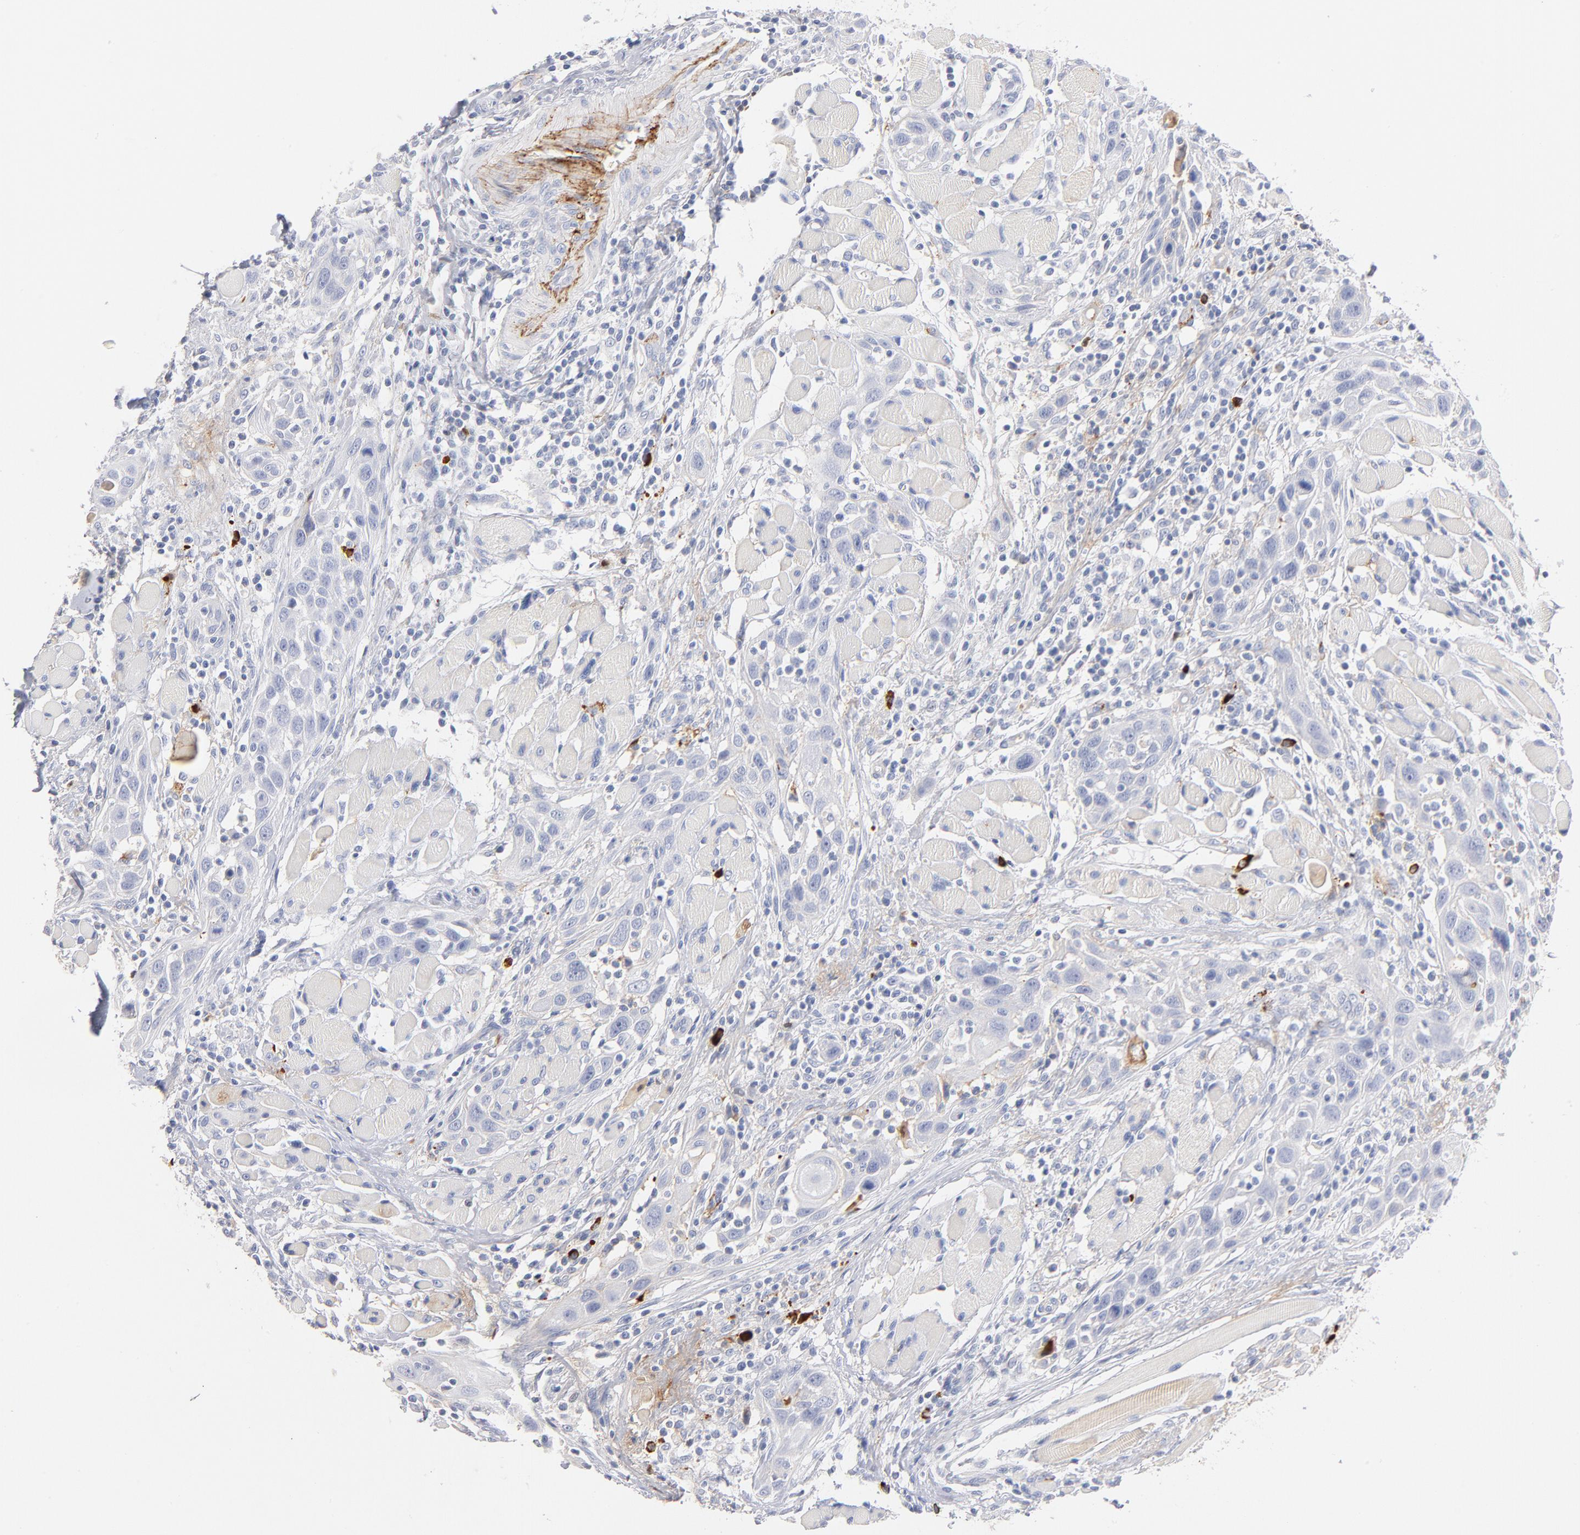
{"staining": {"intensity": "negative", "quantity": "none", "location": "none"}, "tissue": "head and neck cancer", "cell_type": "Tumor cells", "image_type": "cancer", "snomed": [{"axis": "morphology", "description": "Squamous cell carcinoma, NOS"}, {"axis": "topography", "description": "Oral tissue"}, {"axis": "topography", "description": "Head-Neck"}], "caption": "Immunohistochemistry of human squamous cell carcinoma (head and neck) shows no expression in tumor cells. (Immunohistochemistry, brightfield microscopy, high magnification).", "gene": "PLAT", "patient": {"sex": "female", "age": 50}}